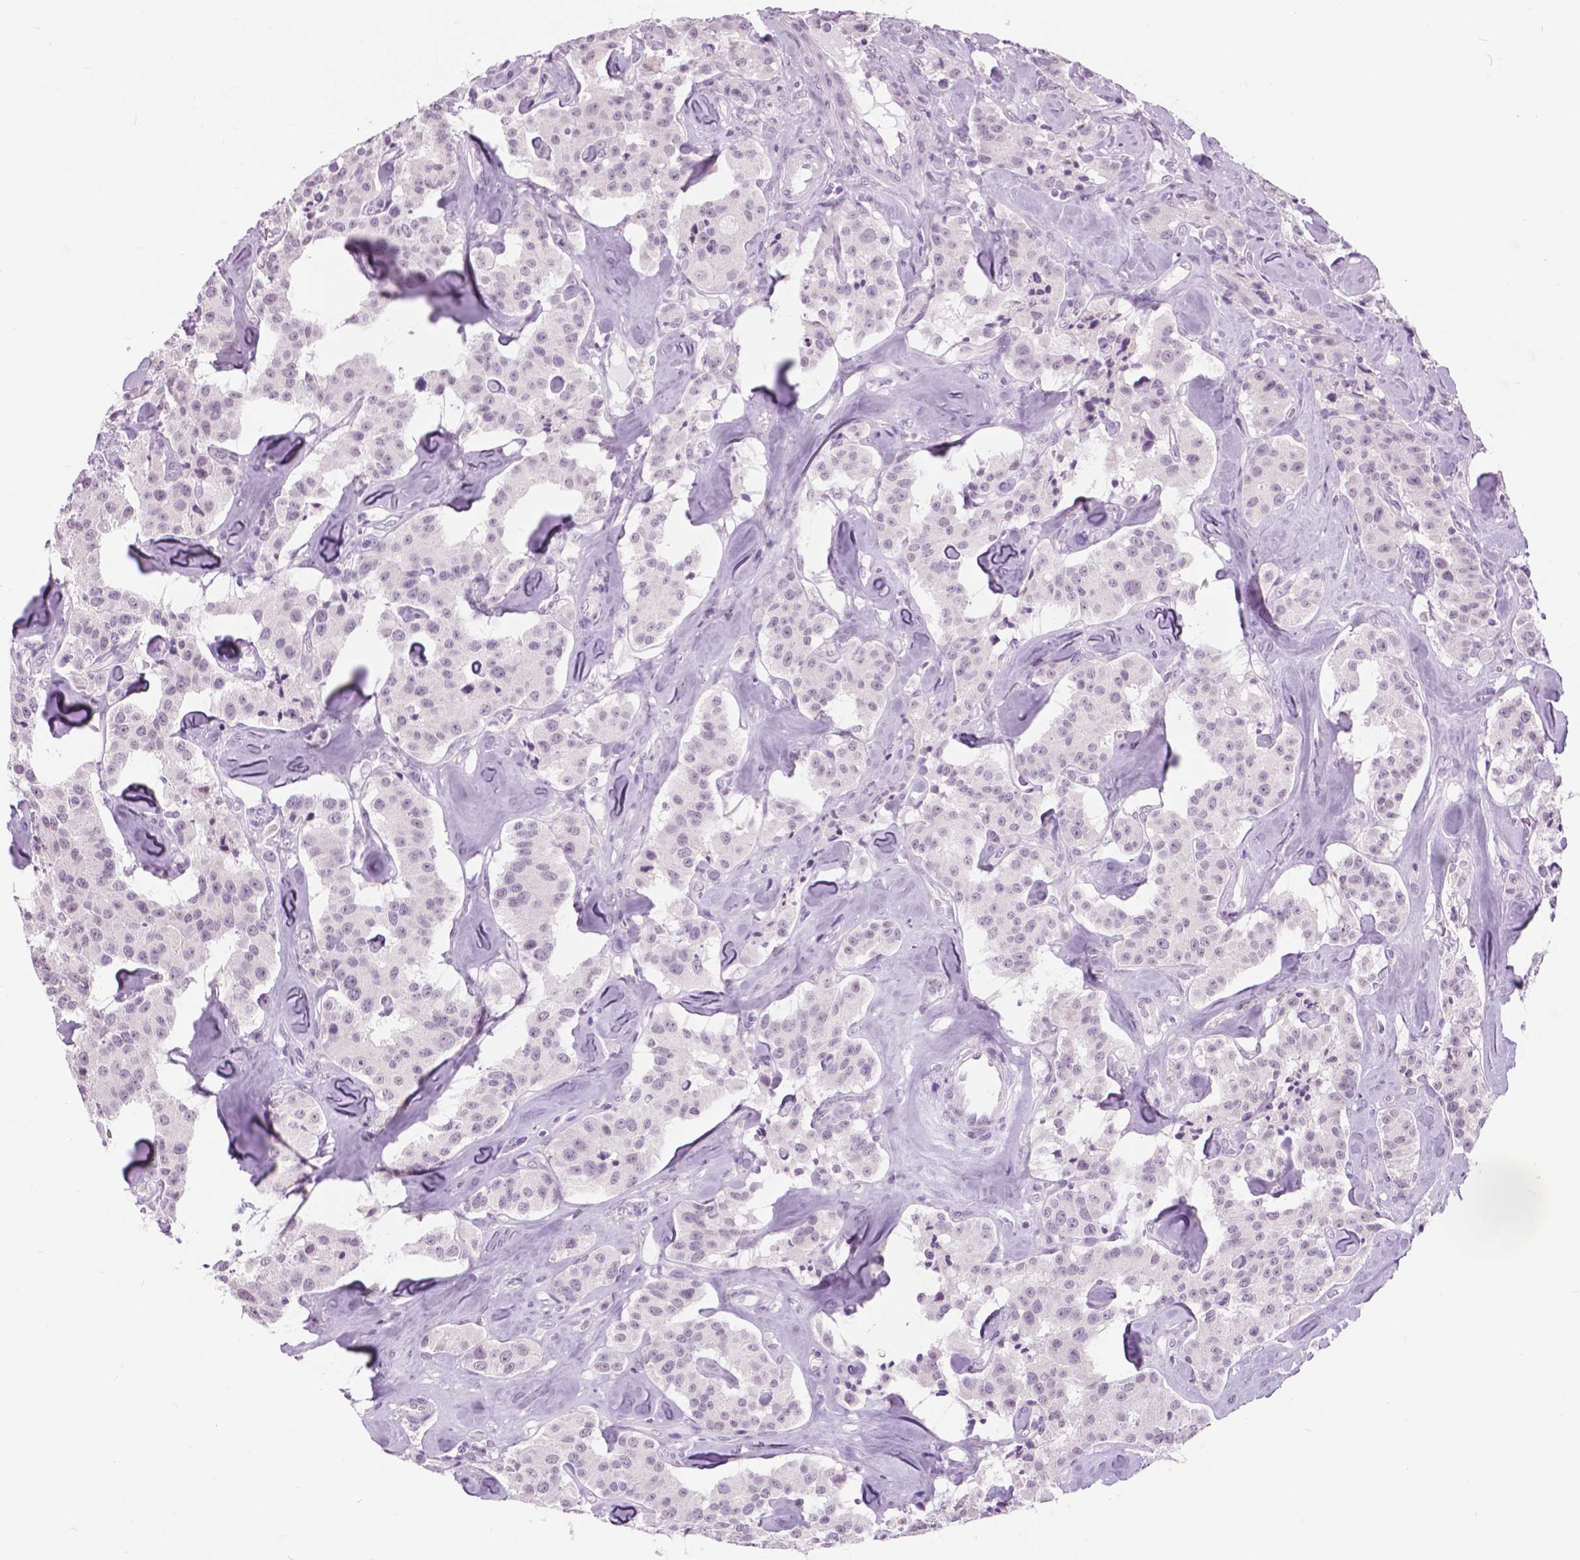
{"staining": {"intensity": "negative", "quantity": "none", "location": "none"}, "tissue": "carcinoid", "cell_type": "Tumor cells", "image_type": "cancer", "snomed": [{"axis": "morphology", "description": "Carcinoid, malignant, NOS"}, {"axis": "topography", "description": "Pancreas"}], "caption": "IHC histopathology image of neoplastic tissue: human carcinoid (malignant) stained with DAB demonstrates no significant protein staining in tumor cells.", "gene": "MYOM1", "patient": {"sex": "male", "age": 41}}